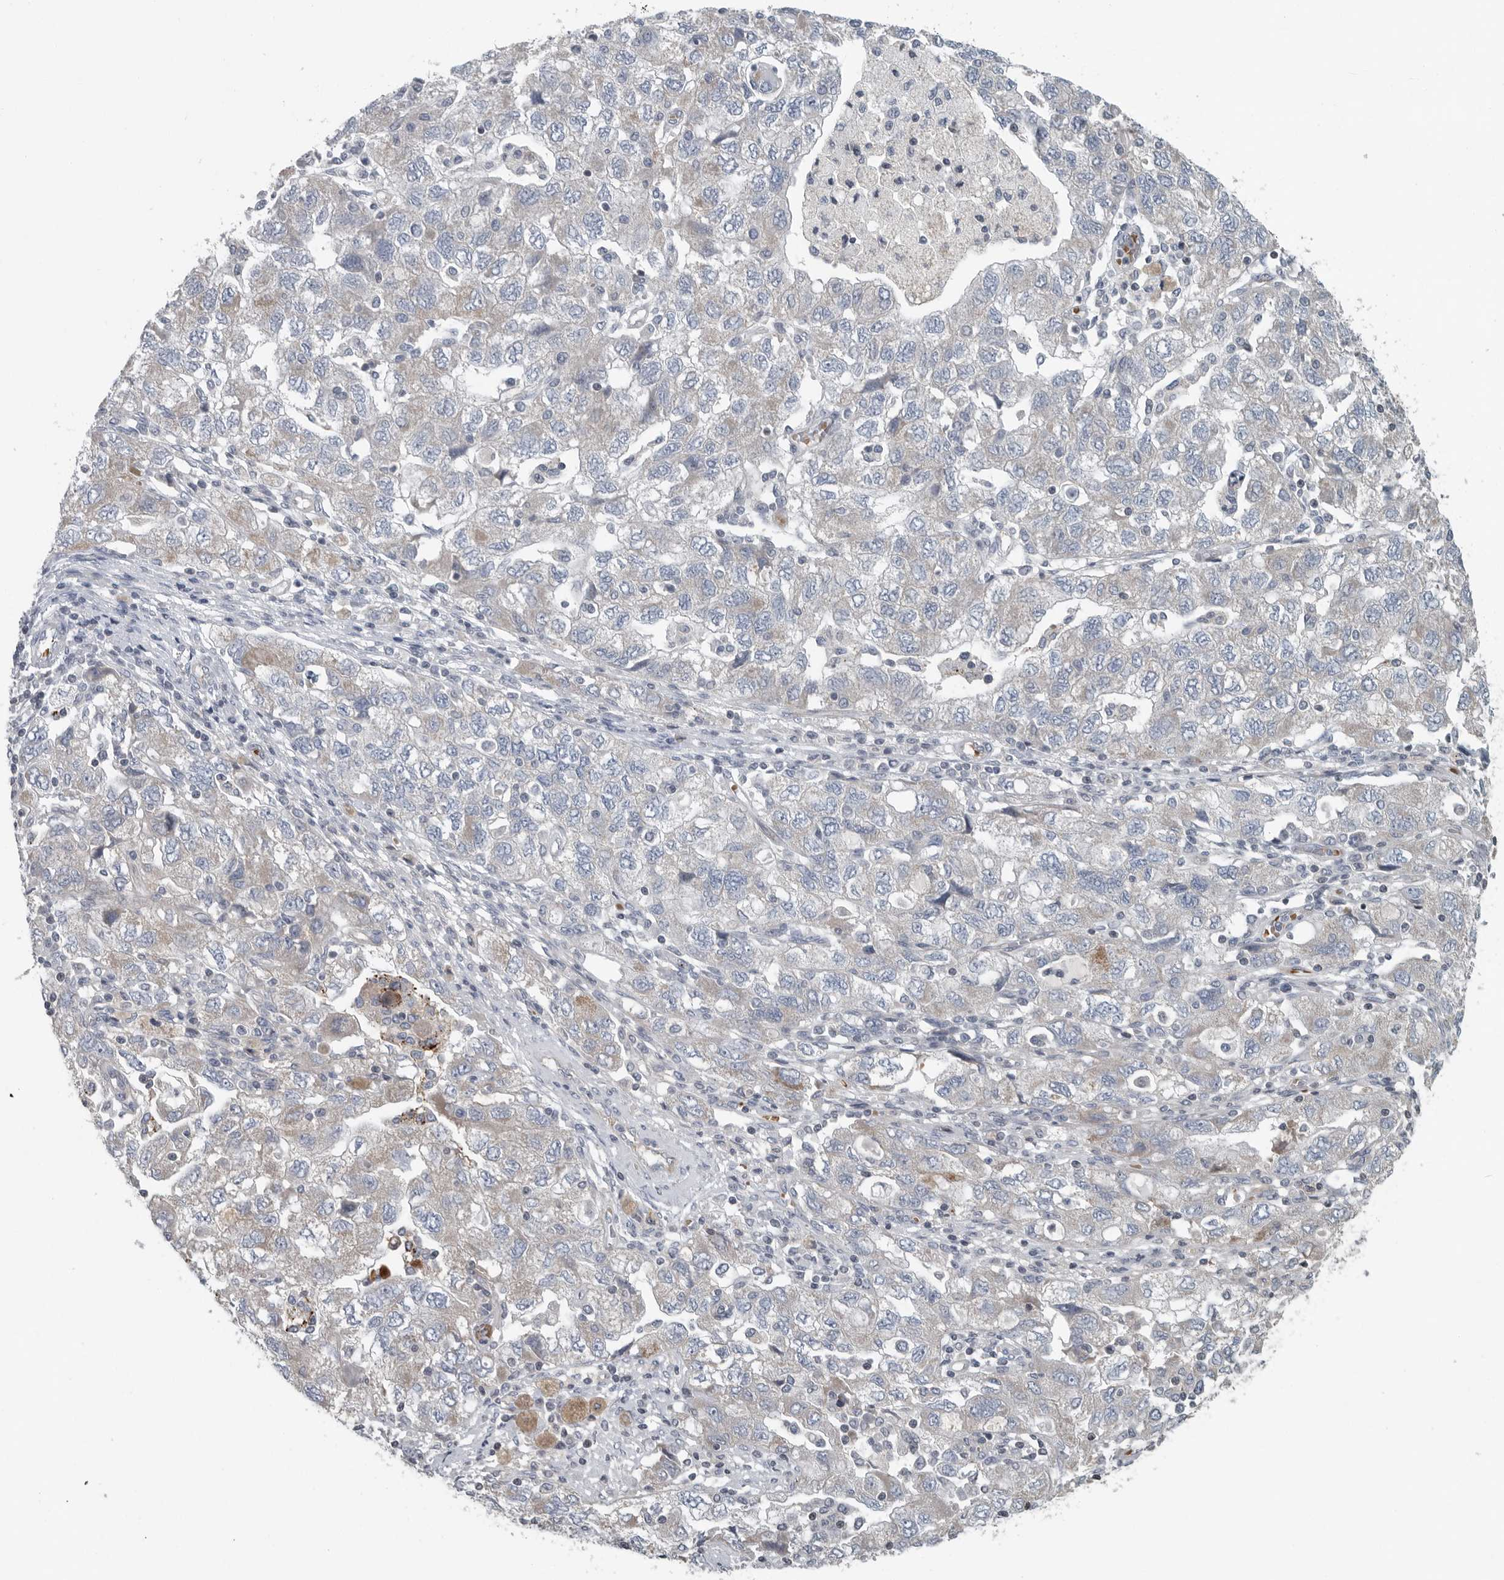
{"staining": {"intensity": "weak", "quantity": "<25%", "location": "cytoplasmic/membranous"}, "tissue": "ovarian cancer", "cell_type": "Tumor cells", "image_type": "cancer", "snomed": [{"axis": "morphology", "description": "Carcinoma, NOS"}, {"axis": "morphology", "description": "Cystadenocarcinoma, serous, NOS"}, {"axis": "topography", "description": "Ovary"}], "caption": "Human ovarian cancer stained for a protein using immunohistochemistry shows no staining in tumor cells.", "gene": "MPP3", "patient": {"sex": "female", "age": 69}}